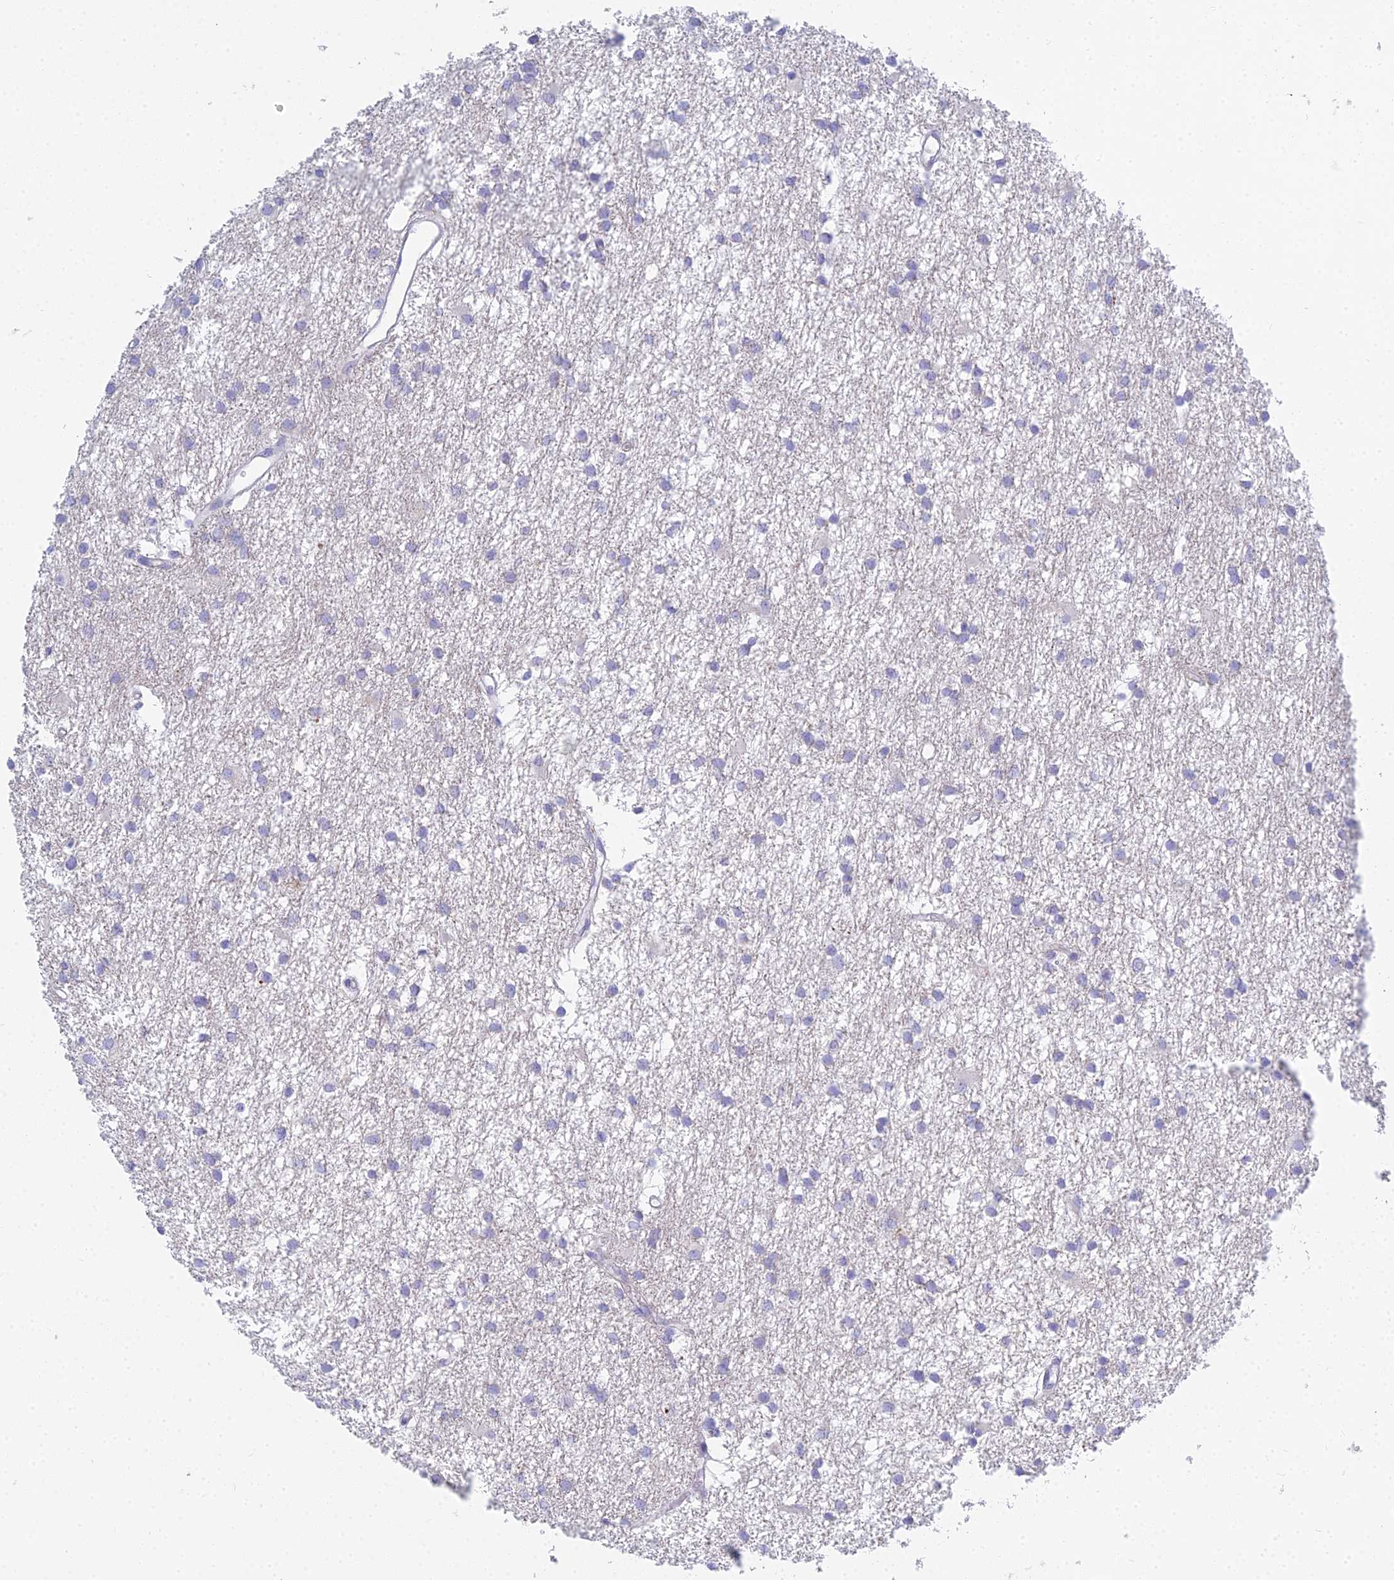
{"staining": {"intensity": "negative", "quantity": "none", "location": "none"}, "tissue": "glioma", "cell_type": "Tumor cells", "image_type": "cancer", "snomed": [{"axis": "morphology", "description": "Glioma, malignant, High grade"}, {"axis": "topography", "description": "Brain"}], "caption": "High magnification brightfield microscopy of glioma stained with DAB (brown) and counterstained with hematoxylin (blue): tumor cells show no significant positivity. (DAB immunohistochemistry with hematoxylin counter stain).", "gene": "PRR13", "patient": {"sex": "male", "age": 77}}